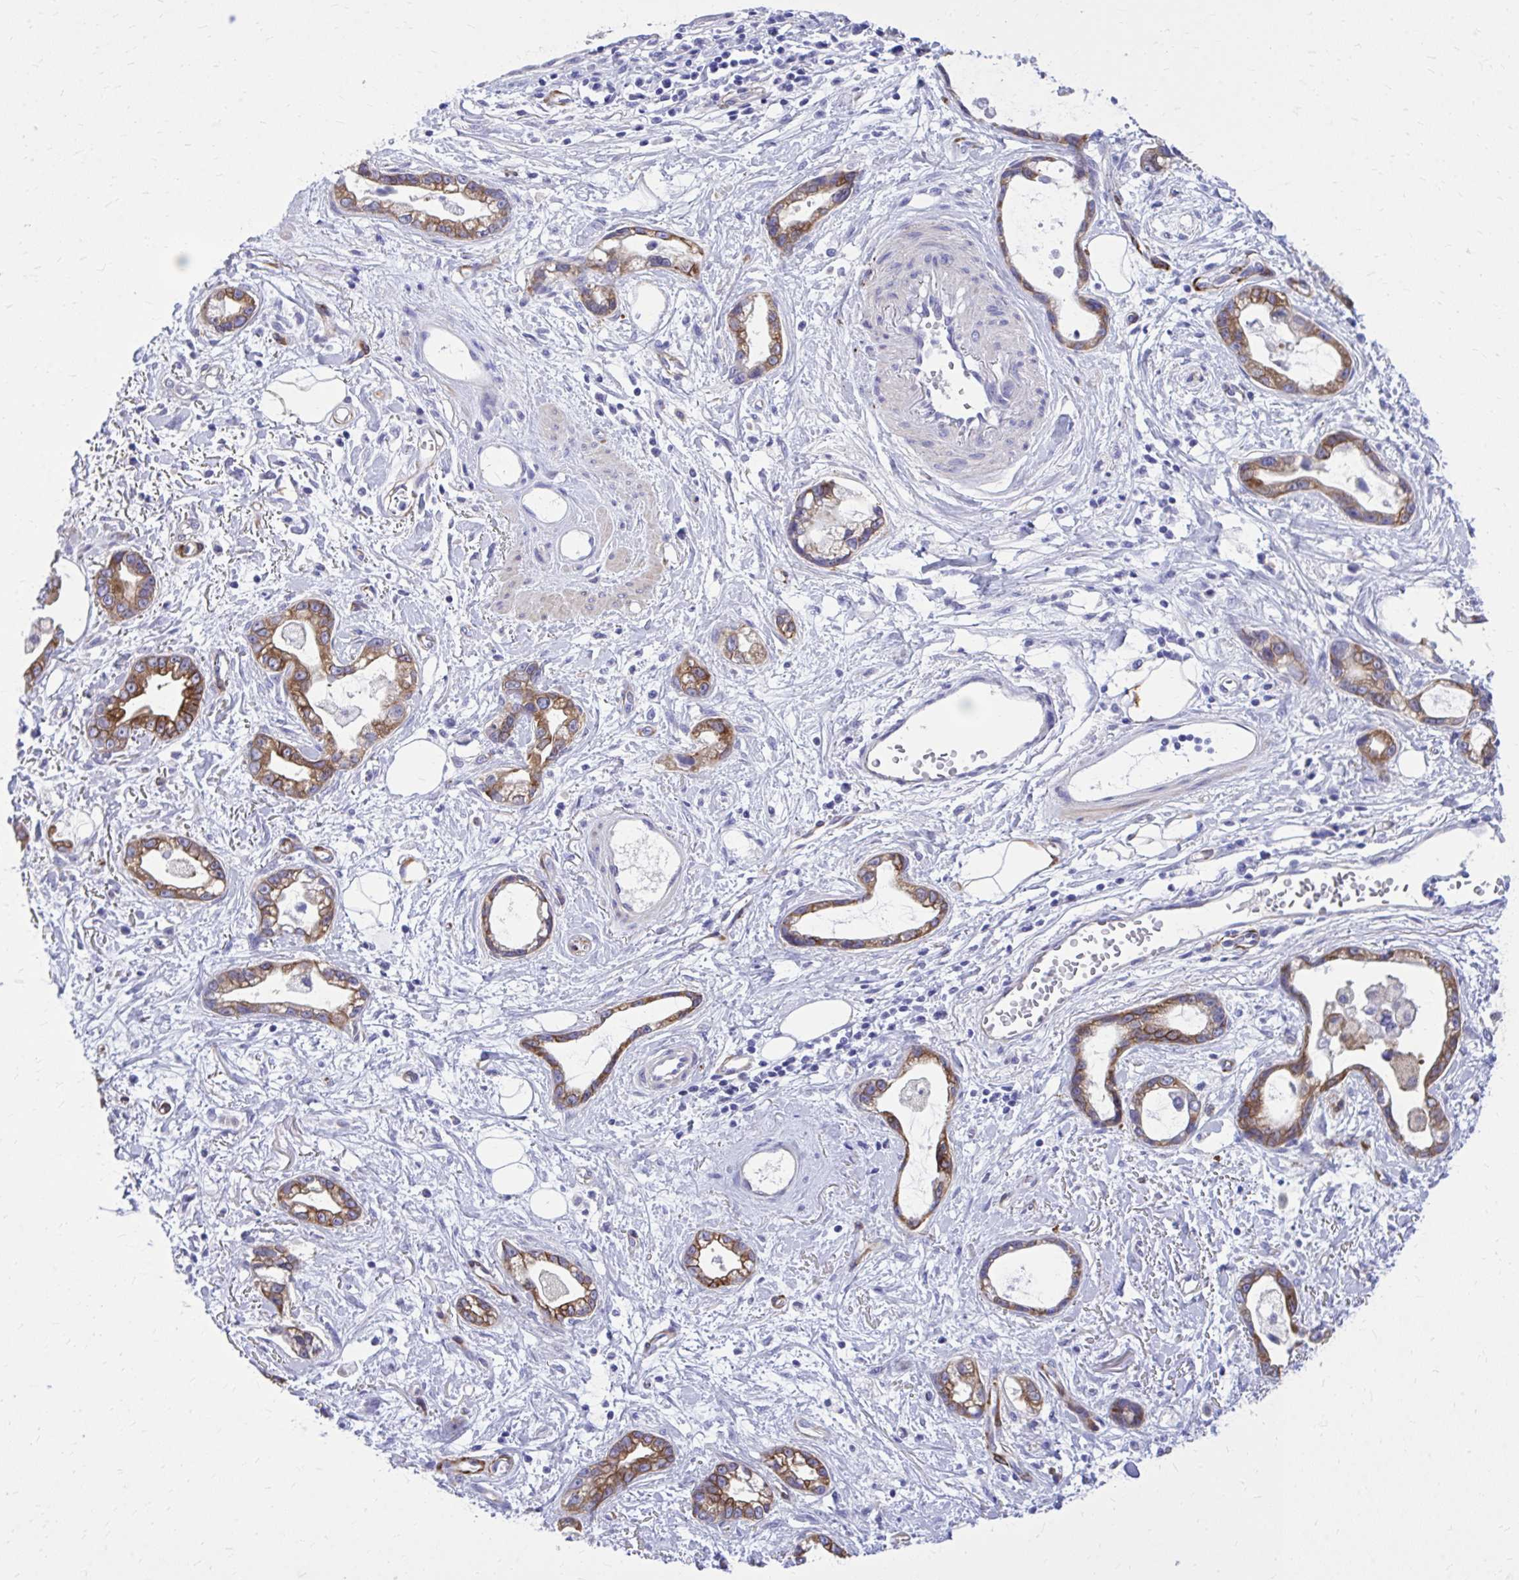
{"staining": {"intensity": "moderate", "quantity": ">75%", "location": "cytoplasmic/membranous"}, "tissue": "stomach cancer", "cell_type": "Tumor cells", "image_type": "cancer", "snomed": [{"axis": "morphology", "description": "Adenocarcinoma, NOS"}, {"axis": "topography", "description": "Stomach"}], "caption": "Stomach cancer (adenocarcinoma) stained with a protein marker reveals moderate staining in tumor cells.", "gene": "EPB41L1", "patient": {"sex": "male", "age": 55}}